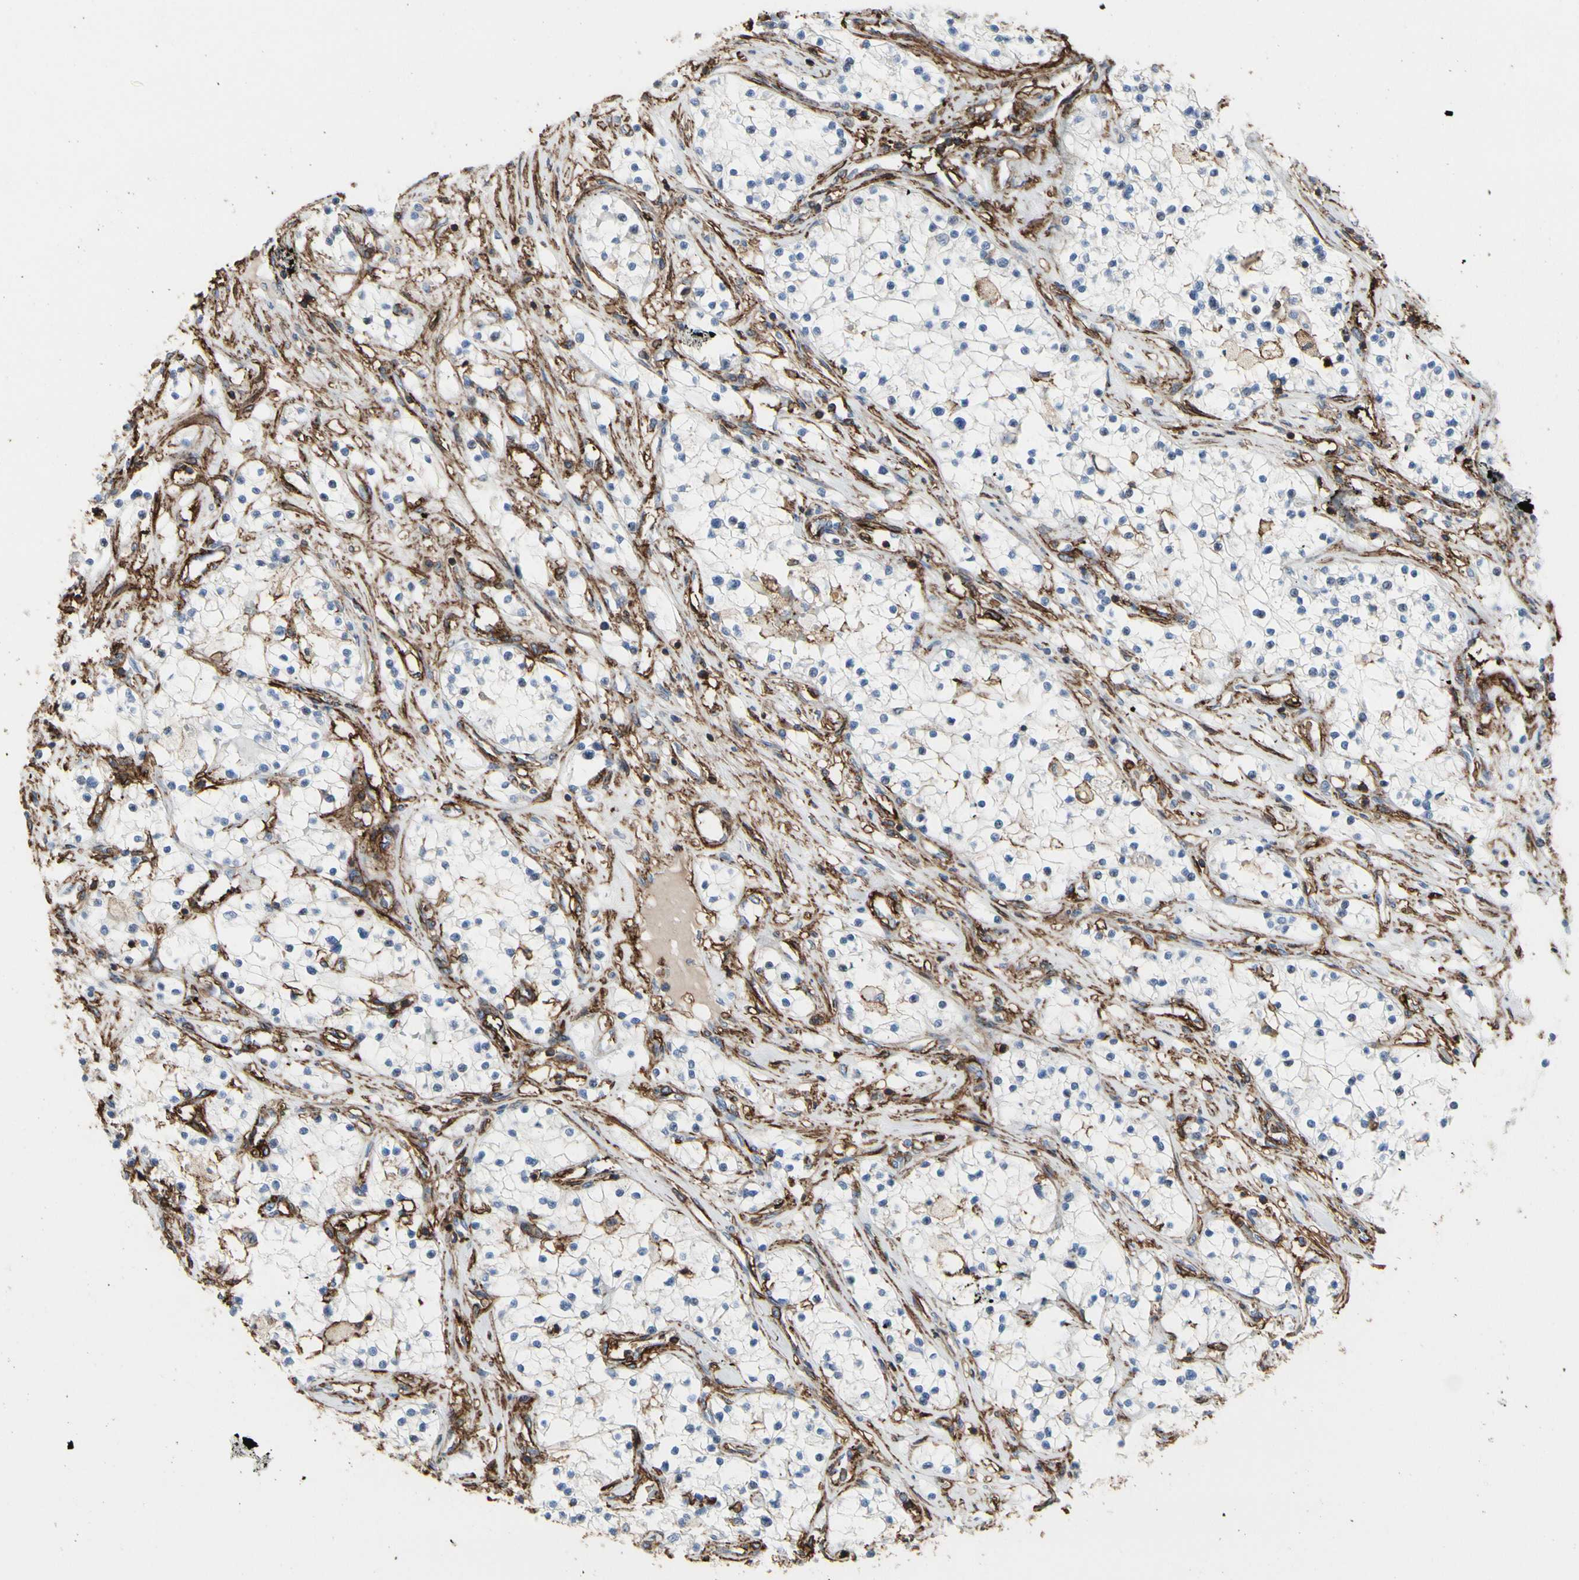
{"staining": {"intensity": "negative", "quantity": "none", "location": "none"}, "tissue": "renal cancer", "cell_type": "Tumor cells", "image_type": "cancer", "snomed": [{"axis": "morphology", "description": "Adenocarcinoma, NOS"}, {"axis": "topography", "description": "Kidney"}], "caption": "Immunohistochemistry of human renal cancer (adenocarcinoma) exhibits no staining in tumor cells.", "gene": "ANXA6", "patient": {"sex": "male", "age": 68}}